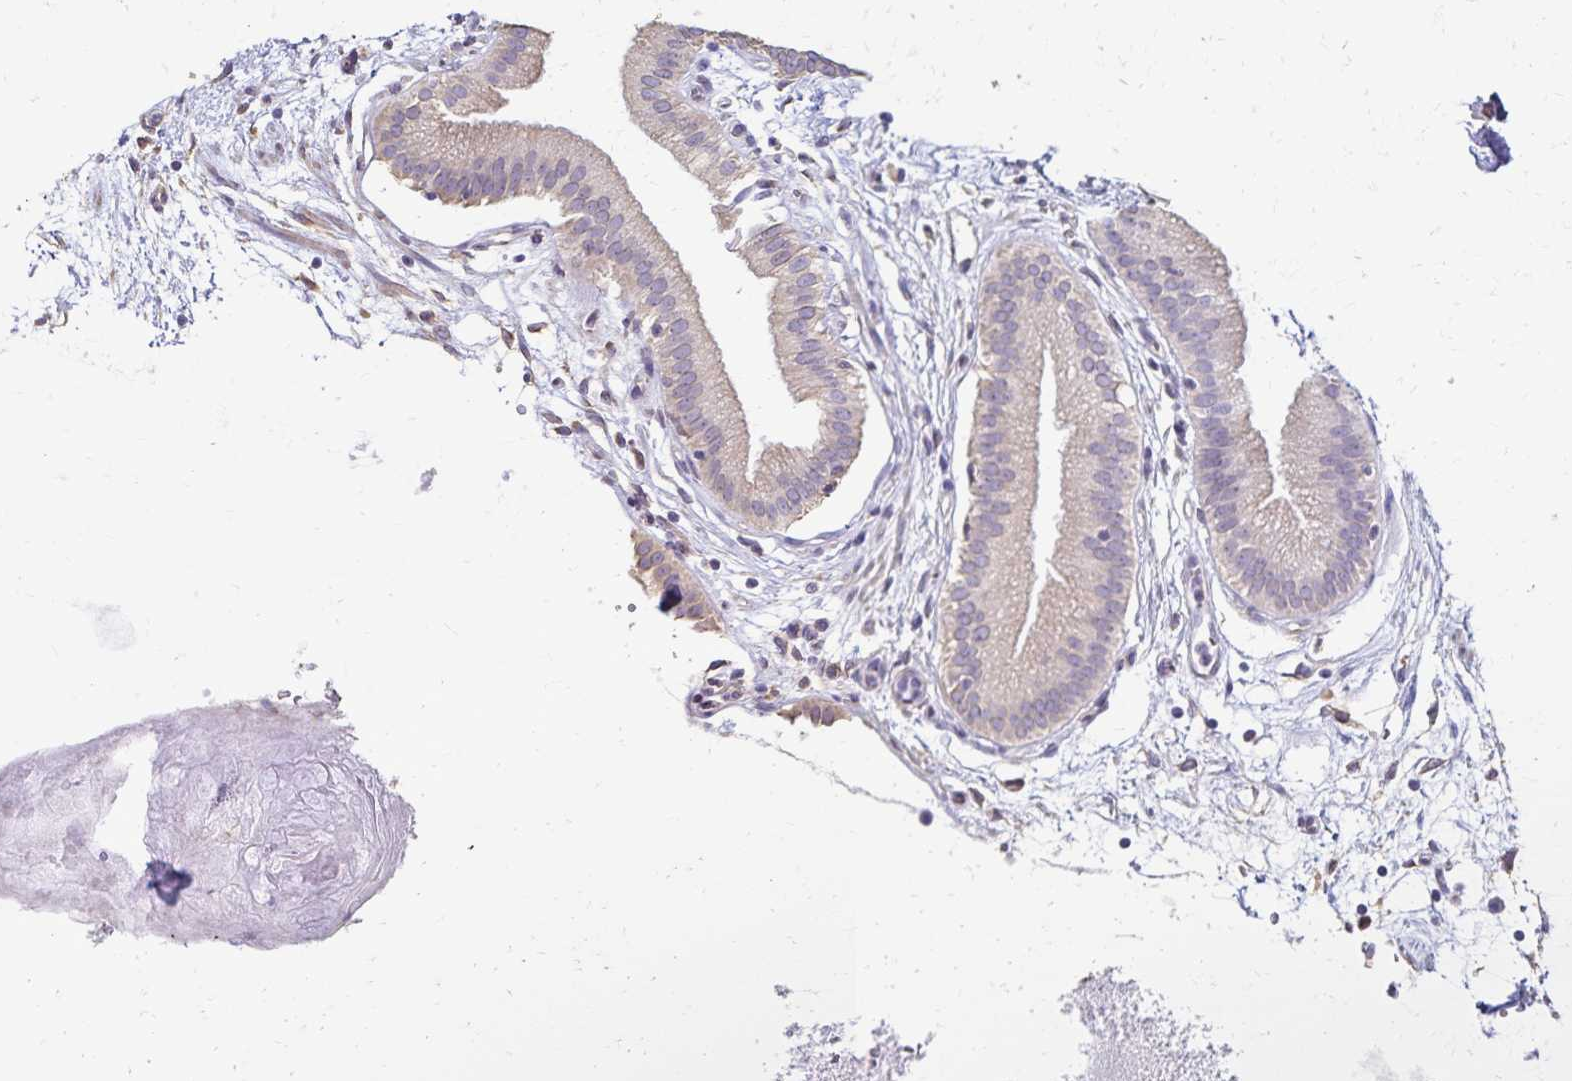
{"staining": {"intensity": "weak", "quantity": "<25%", "location": "cytoplasmic/membranous"}, "tissue": "gallbladder", "cell_type": "Glandular cells", "image_type": "normal", "snomed": [{"axis": "morphology", "description": "Normal tissue, NOS"}, {"axis": "topography", "description": "Gallbladder"}], "caption": "This is an IHC photomicrograph of unremarkable human gallbladder. There is no staining in glandular cells.", "gene": "KISS1", "patient": {"sex": "female", "age": 65}}